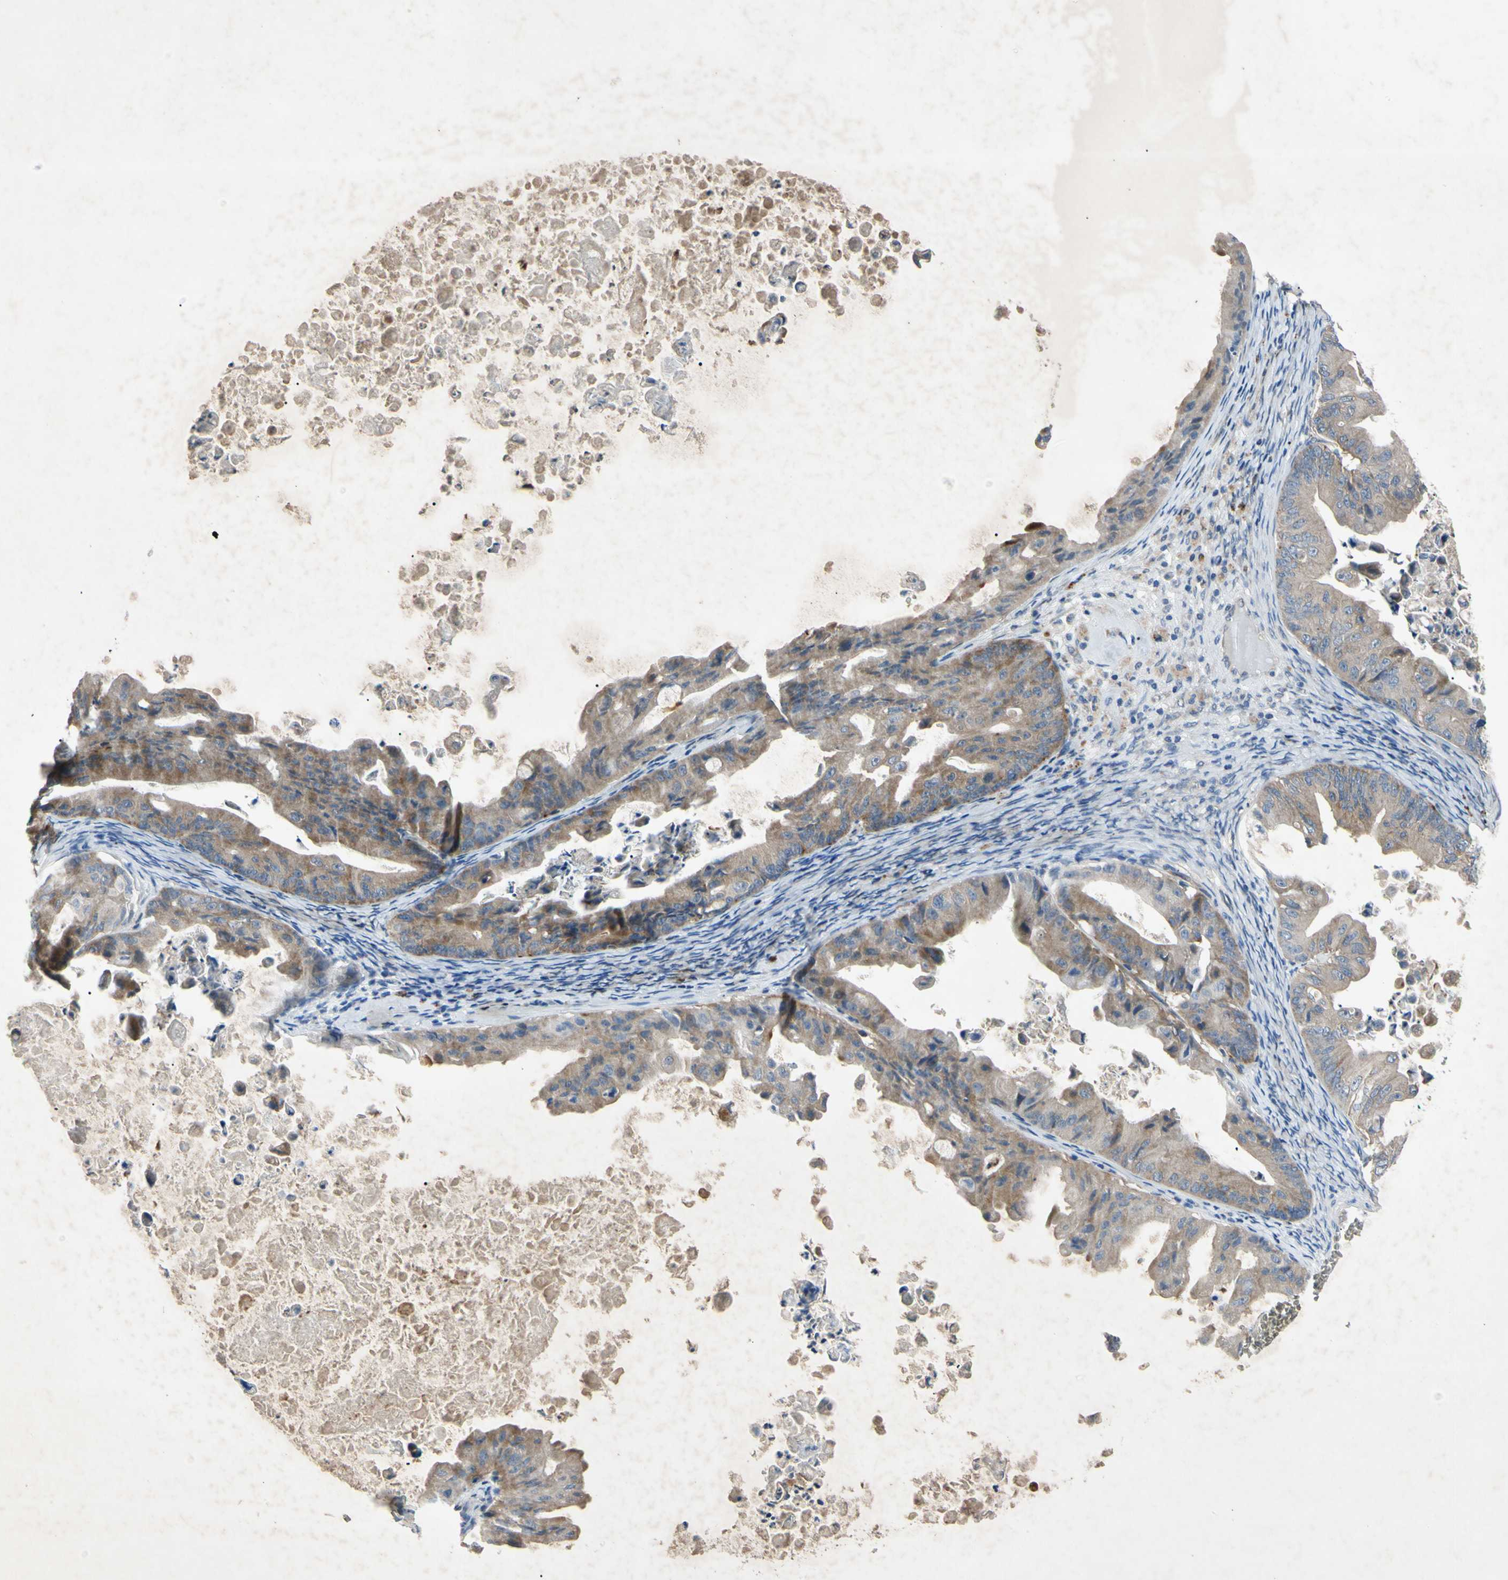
{"staining": {"intensity": "moderate", "quantity": ">75%", "location": "cytoplasmic/membranous"}, "tissue": "ovarian cancer", "cell_type": "Tumor cells", "image_type": "cancer", "snomed": [{"axis": "morphology", "description": "Cystadenocarcinoma, mucinous, NOS"}, {"axis": "topography", "description": "Ovary"}], "caption": "Protein analysis of ovarian mucinous cystadenocarcinoma tissue shows moderate cytoplasmic/membranous staining in about >75% of tumor cells. (IHC, brightfield microscopy, high magnification).", "gene": "HILPDA", "patient": {"sex": "female", "age": 37}}